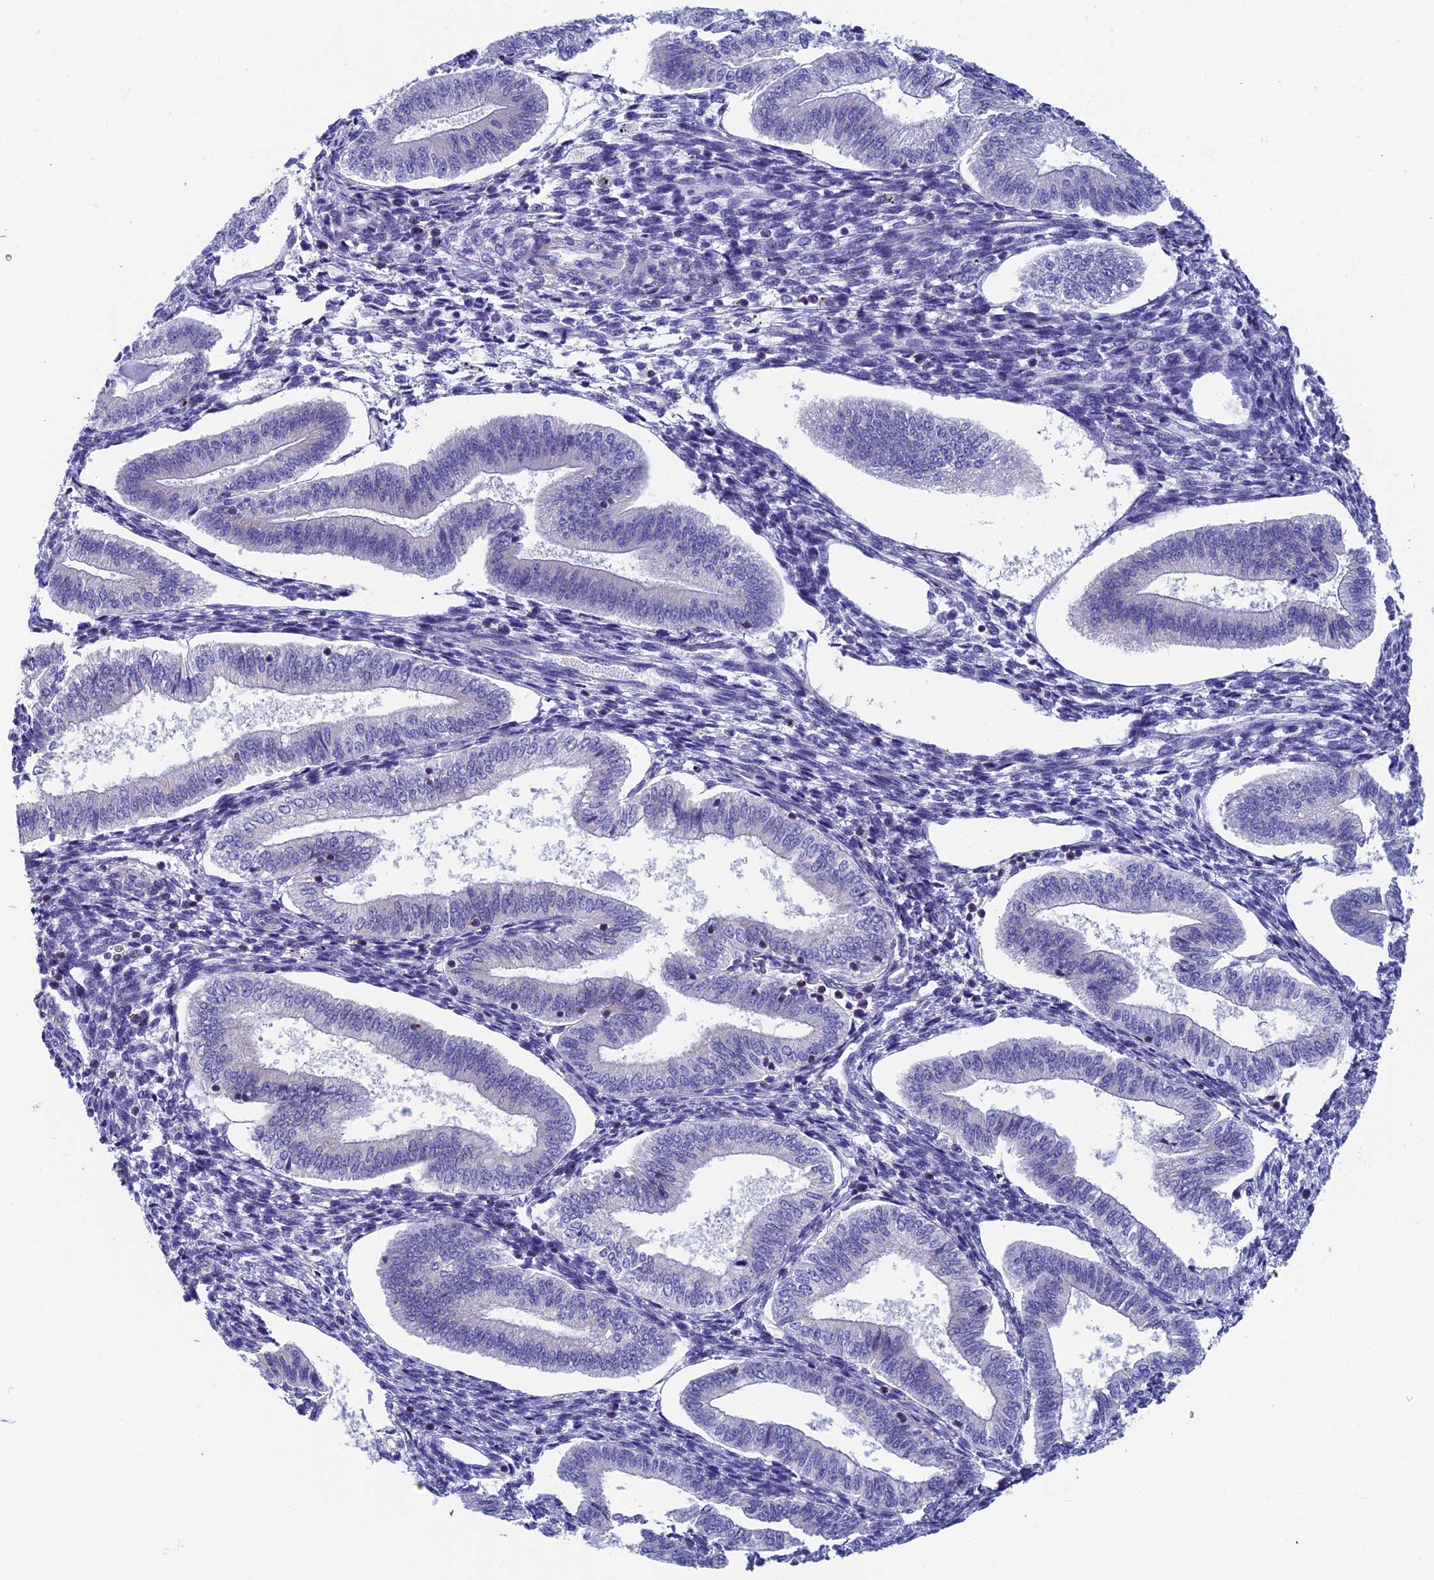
{"staining": {"intensity": "negative", "quantity": "none", "location": "none"}, "tissue": "endometrium", "cell_type": "Cells in endometrial stroma", "image_type": "normal", "snomed": [{"axis": "morphology", "description": "Normal tissue, NOS"}, {"axis": "topography", "description": "Endometrium"}], "caption": "Cells in endometrial stroma show no significant protein staining in benign endometrium. (Brightfield microscopy of DAB (3,3'-diaminobenzidine) IHC at high magnification).", "gene": "SEPTIN1", "patient": {"sex": "female", "age": 34}}